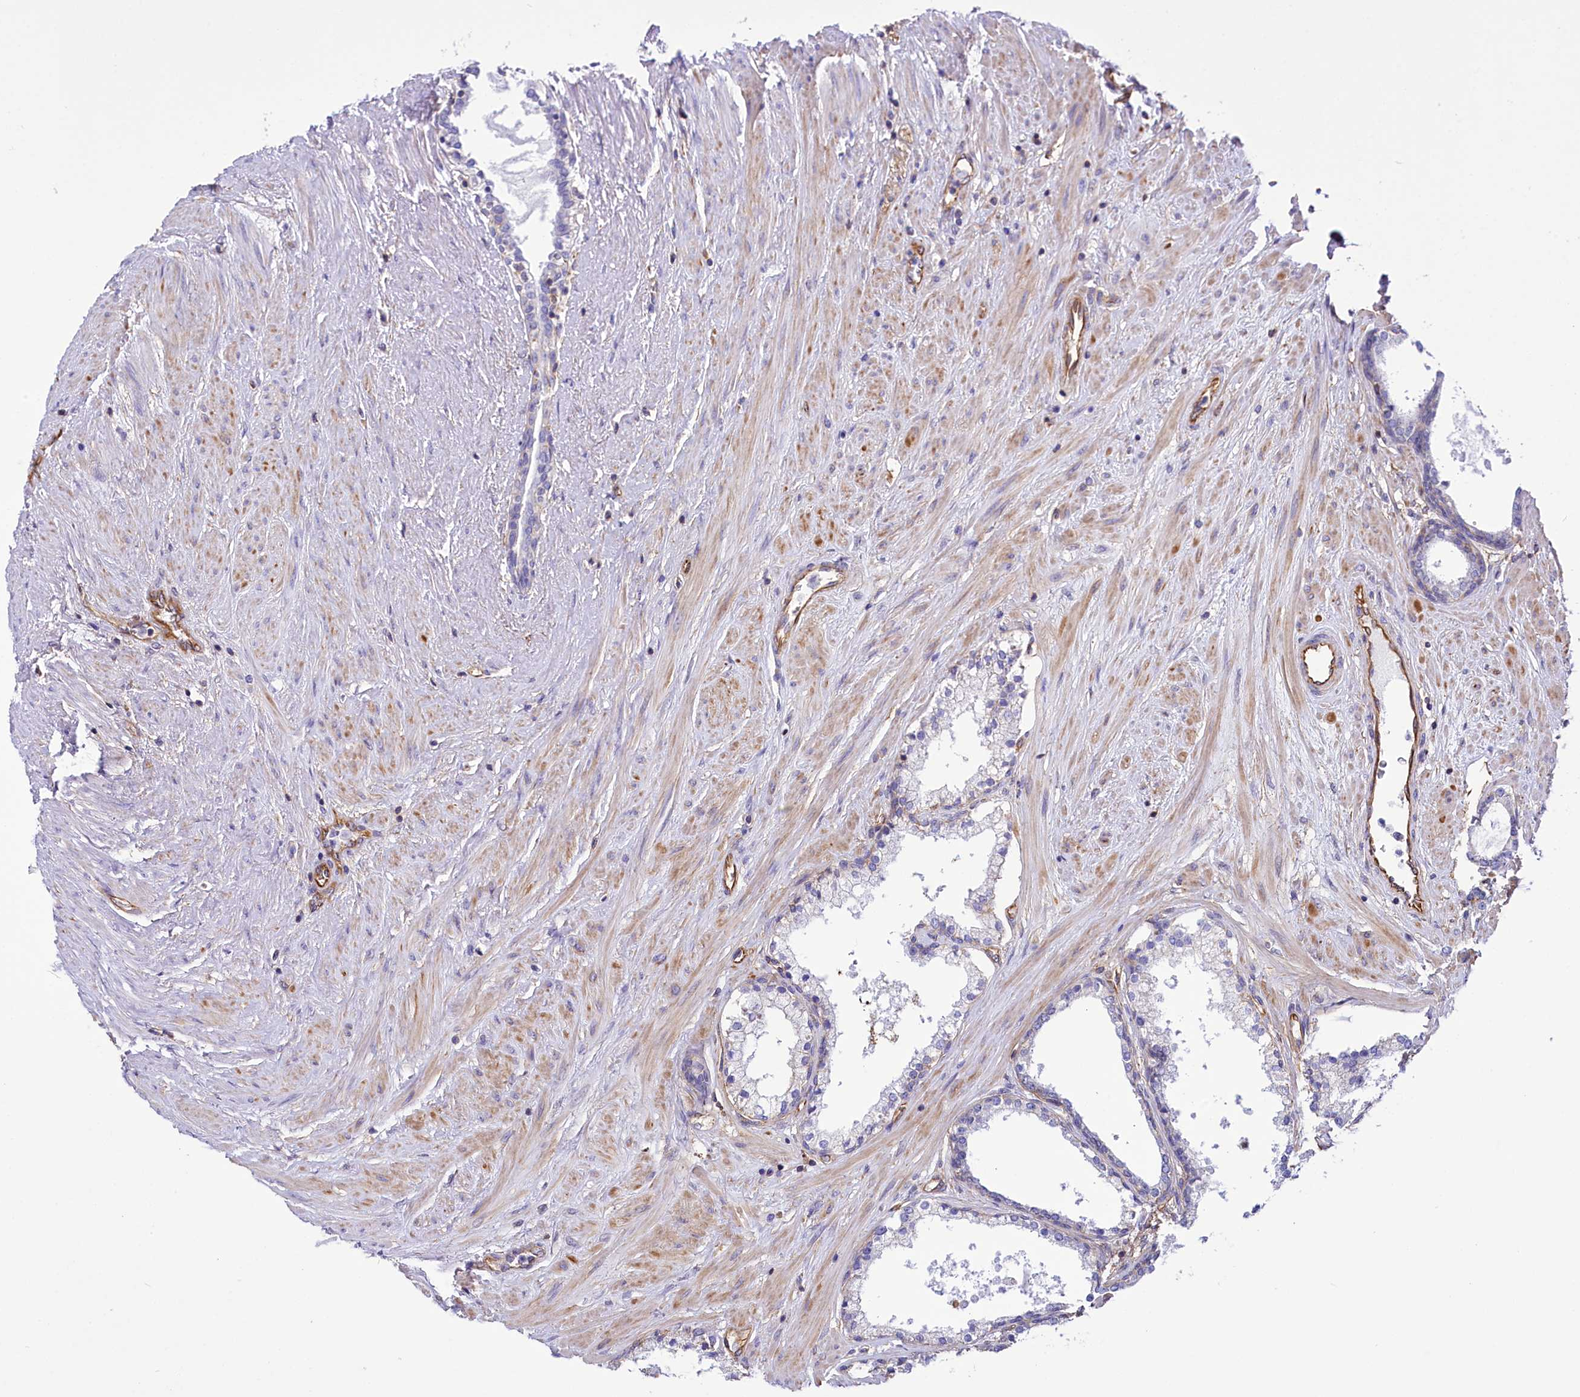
{"staining": {"intensity": "negative", "quantity": "none", "location": "none"}, "tissue": "prostate cancer", "cell_type": "Tumor cells", "image_type": "cancer", "snomed": [{"axis": "morphology", "description": "Adenocarcinoma, High grade"}, {"axis": "topography", "description": "Prostate"}], "caption": "High magnification brightfield microscopy of prostate cancer stained with DAB (3,3'-diaminobenzidine) (brown) and counterstained with hematoxylin (blue): tumor cells show no significant staining.", "gene": "CD99", "patient": {"sex": "male", "age": 58}}